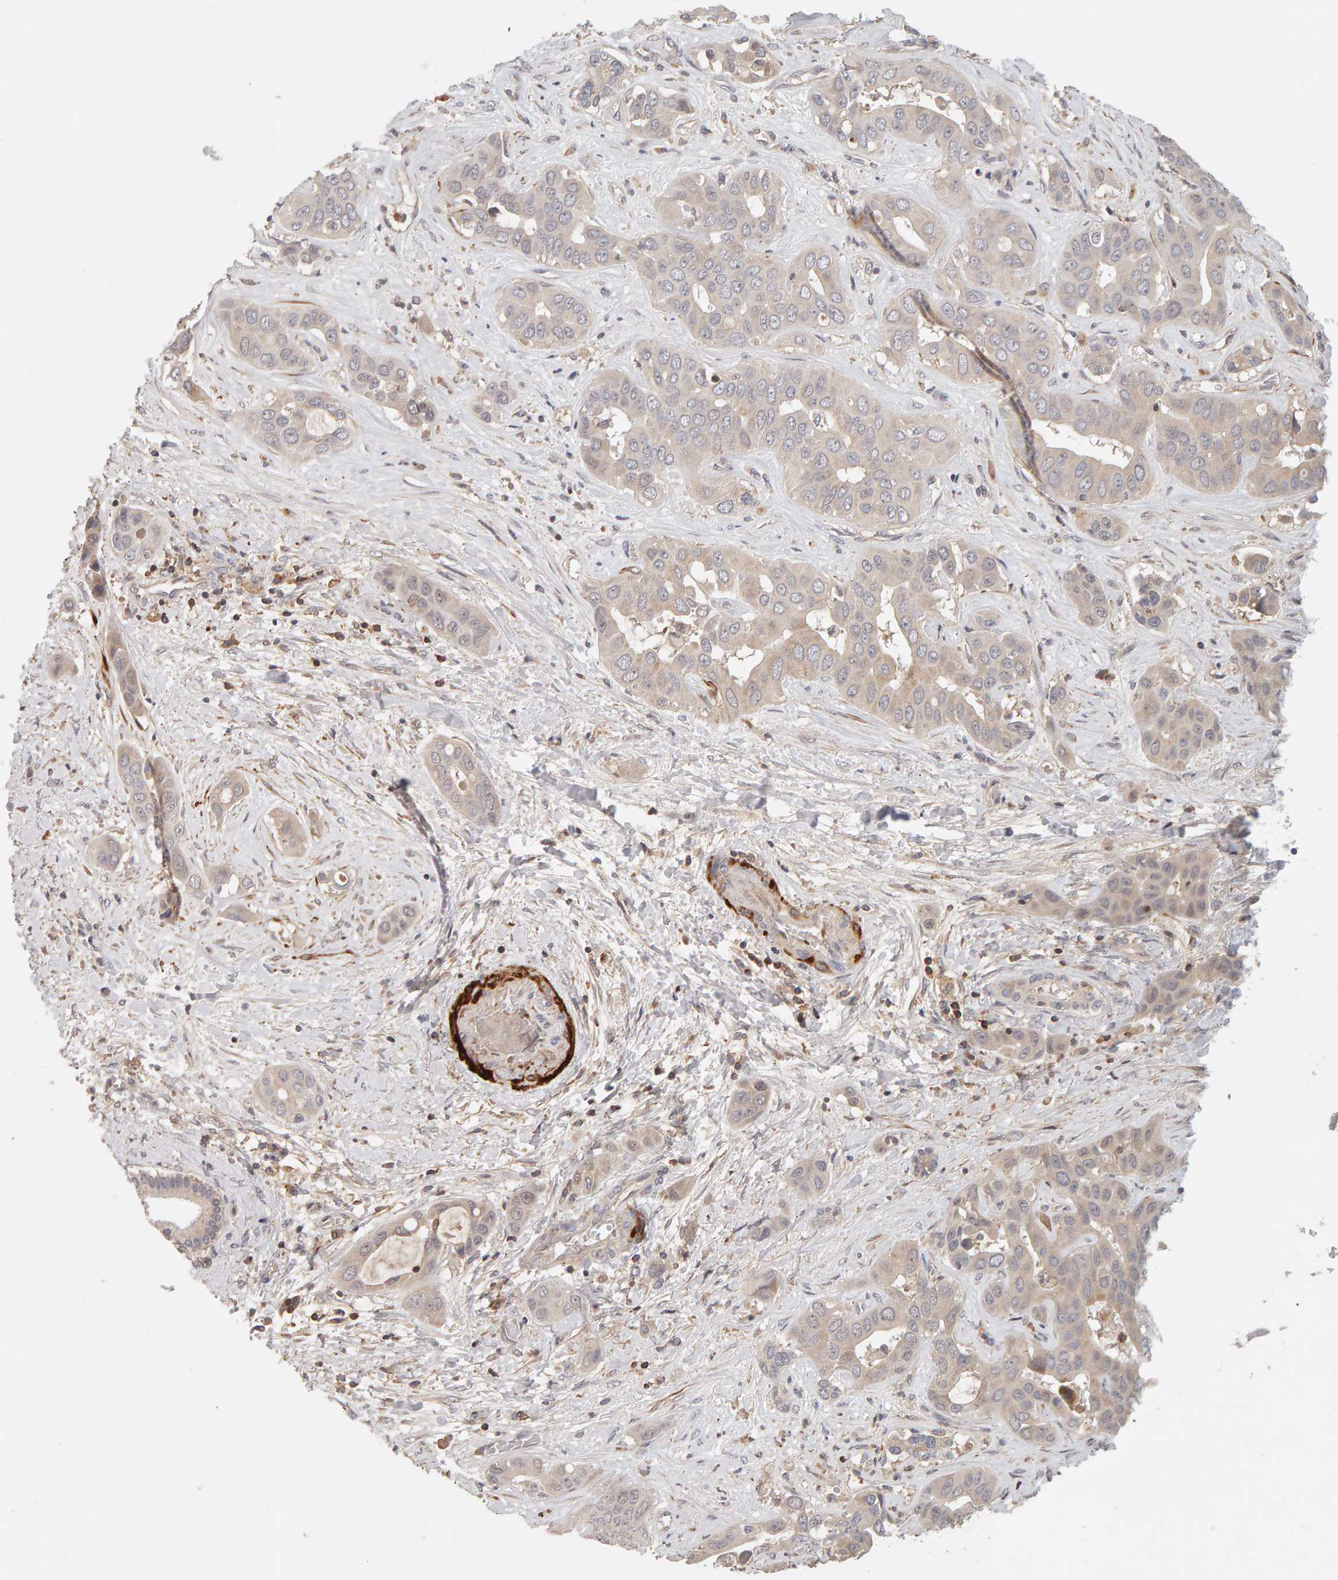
{"staining": {"intensity": "weak", "quantity": ">75%", "location": "cytoplasmic/membranous"}, "tissue": "liver cancer", "cell_type": "Tumor cells", "image_type": "cancer", "snomed": [{"axis": "morphology", "description": "Cholangiocarcinoma"}, {"axis": "topography", "description": "Liver"}], "caption": "Protein staining reveals weak cytoplasmic/membranous positivity in about >75% of tumor cells in cholangiocarcinoma (liver).", "gene": "NUDCD1", "patient": {"sex": "female", "age": 52}}